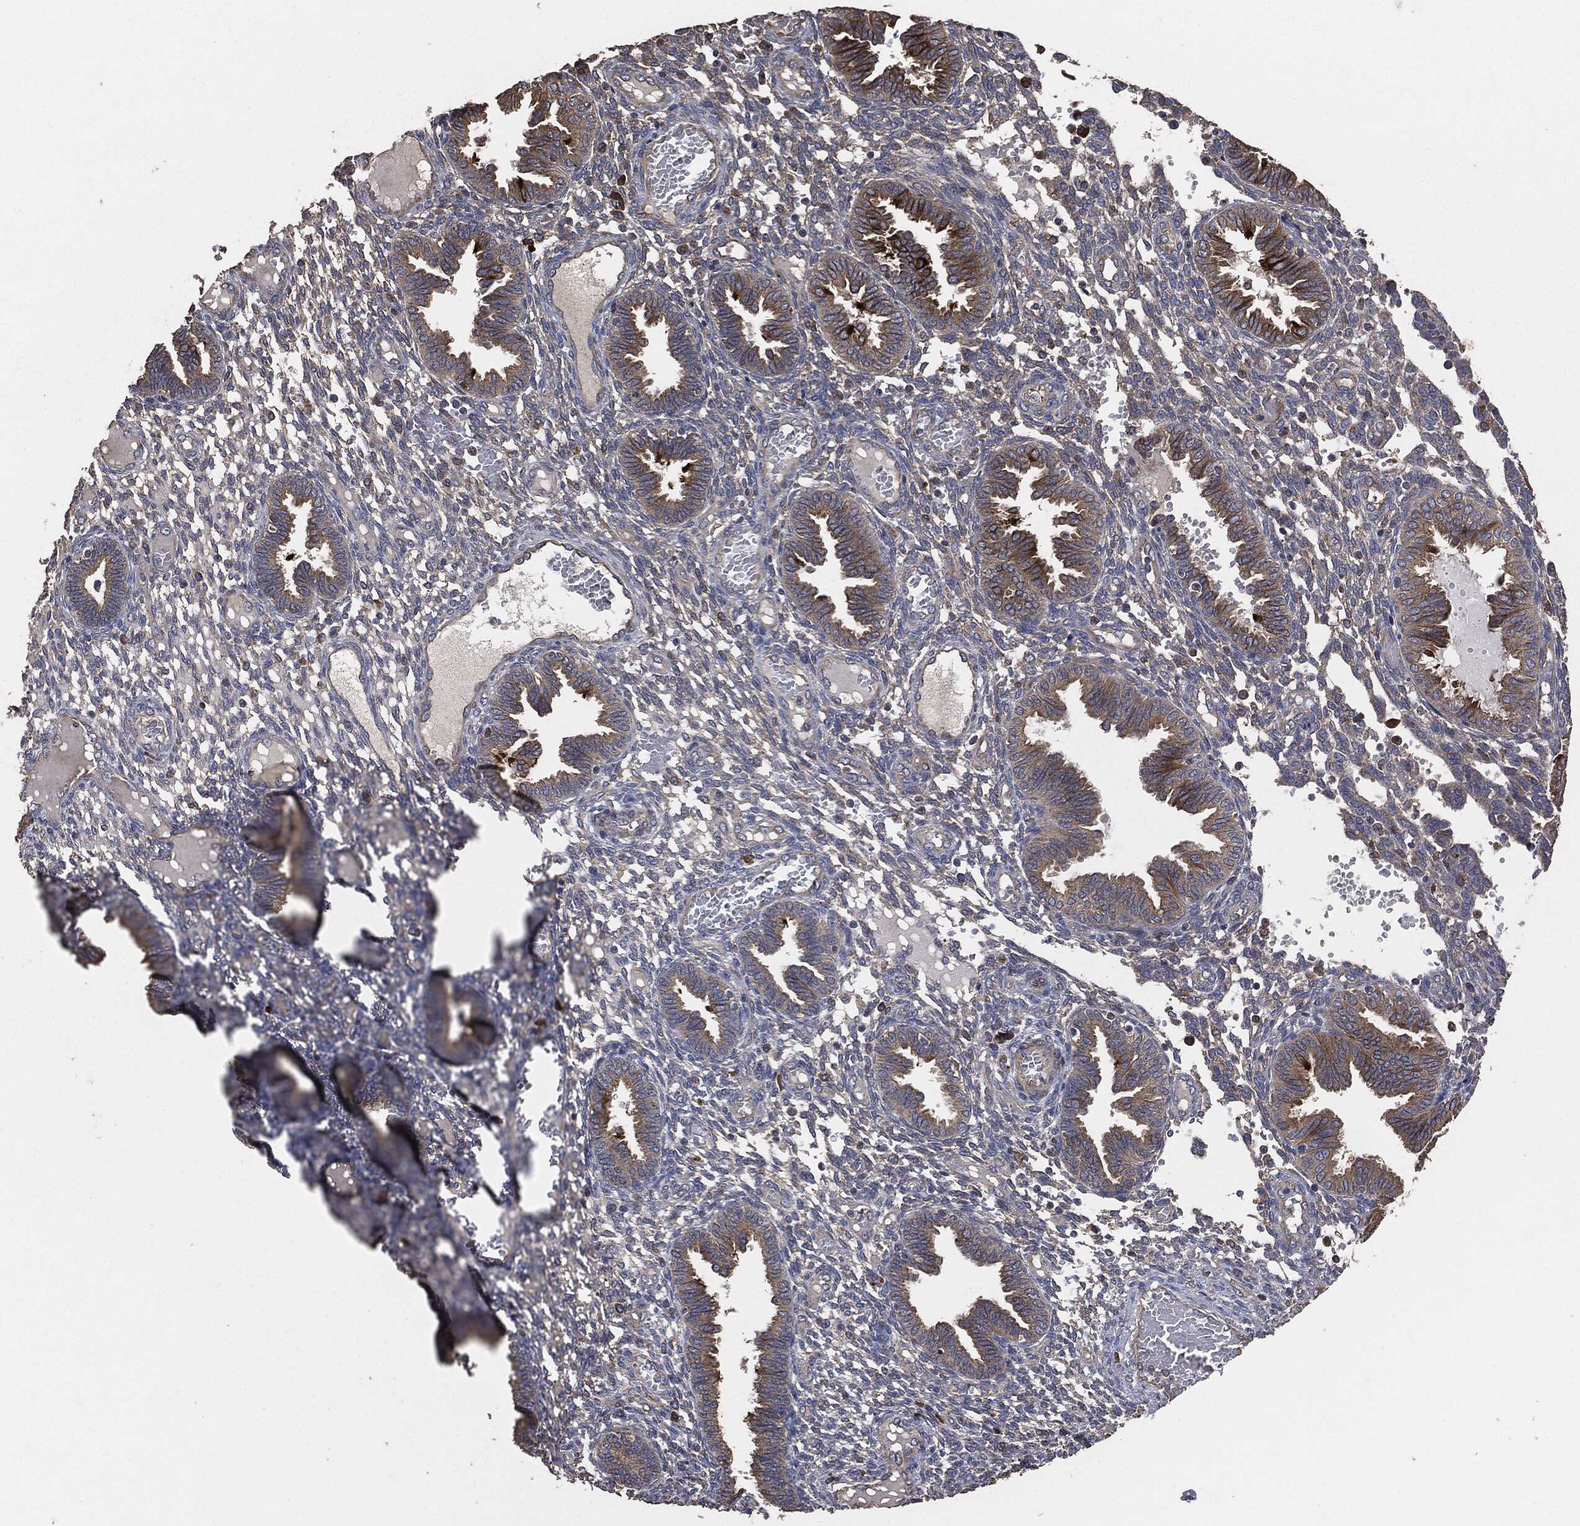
{"staining": {"intensity": "negative", "quantity": "none", "location": "none"}, "tissue": "endometrium", "cell_type": "Cells in endometrial stroma", "image_type": "normal", "snomed": [{"axis": "morphology", "description": "Normal tissue, NOS"}, {"axis": "topography", "description": "Endometrium"}], "caption": "Micrograph shows no protein expression in cells in endometrial stroma of normal endometrium. (DAB immunohistochemistry (IHC), high magnification).", "gene": "STK3", "patient": {"sex": "female", "age": 42}}